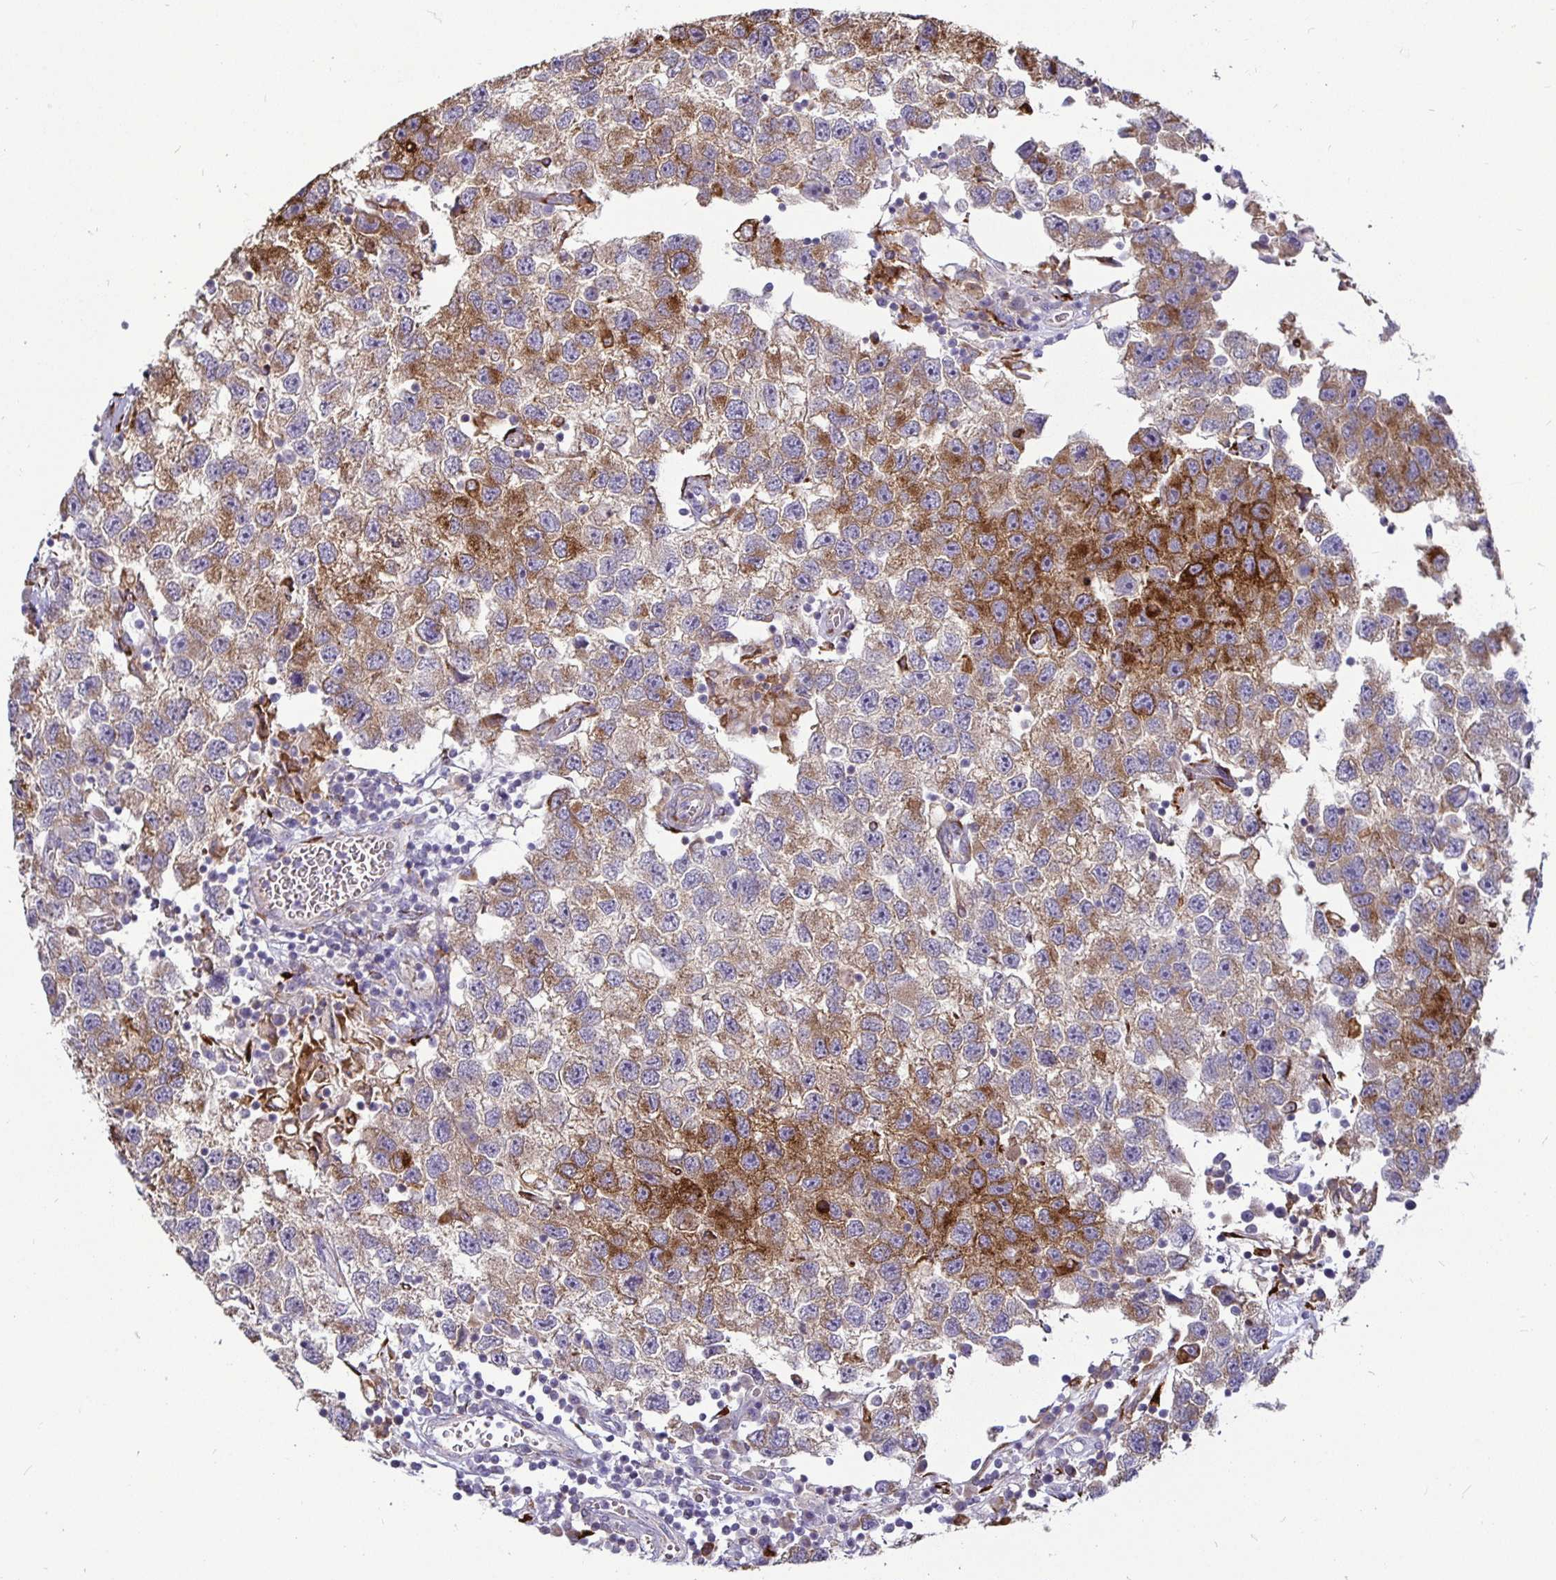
{"staining": {"intensity": "strong", "quantity": "<25%", "location": "cytoplasmic/membranous"}, "tissue": "testis cancer", "cell_type": "Tumor cells", "image_type": "cancer", "snomed": [{"axis": "morphology", "description": "Seminoma, NOS"}, {"axis": "topography", "description": "Testis"}], "caption": "A histopathology image showing strong cytoplasmic/membranous expression in approximately <25% of tumor cells in seminoma (testis), as visualized by brown immunohistochemical staining.", "gene": "P4HA2", "patient": {"sex": "male", "age": 26}}